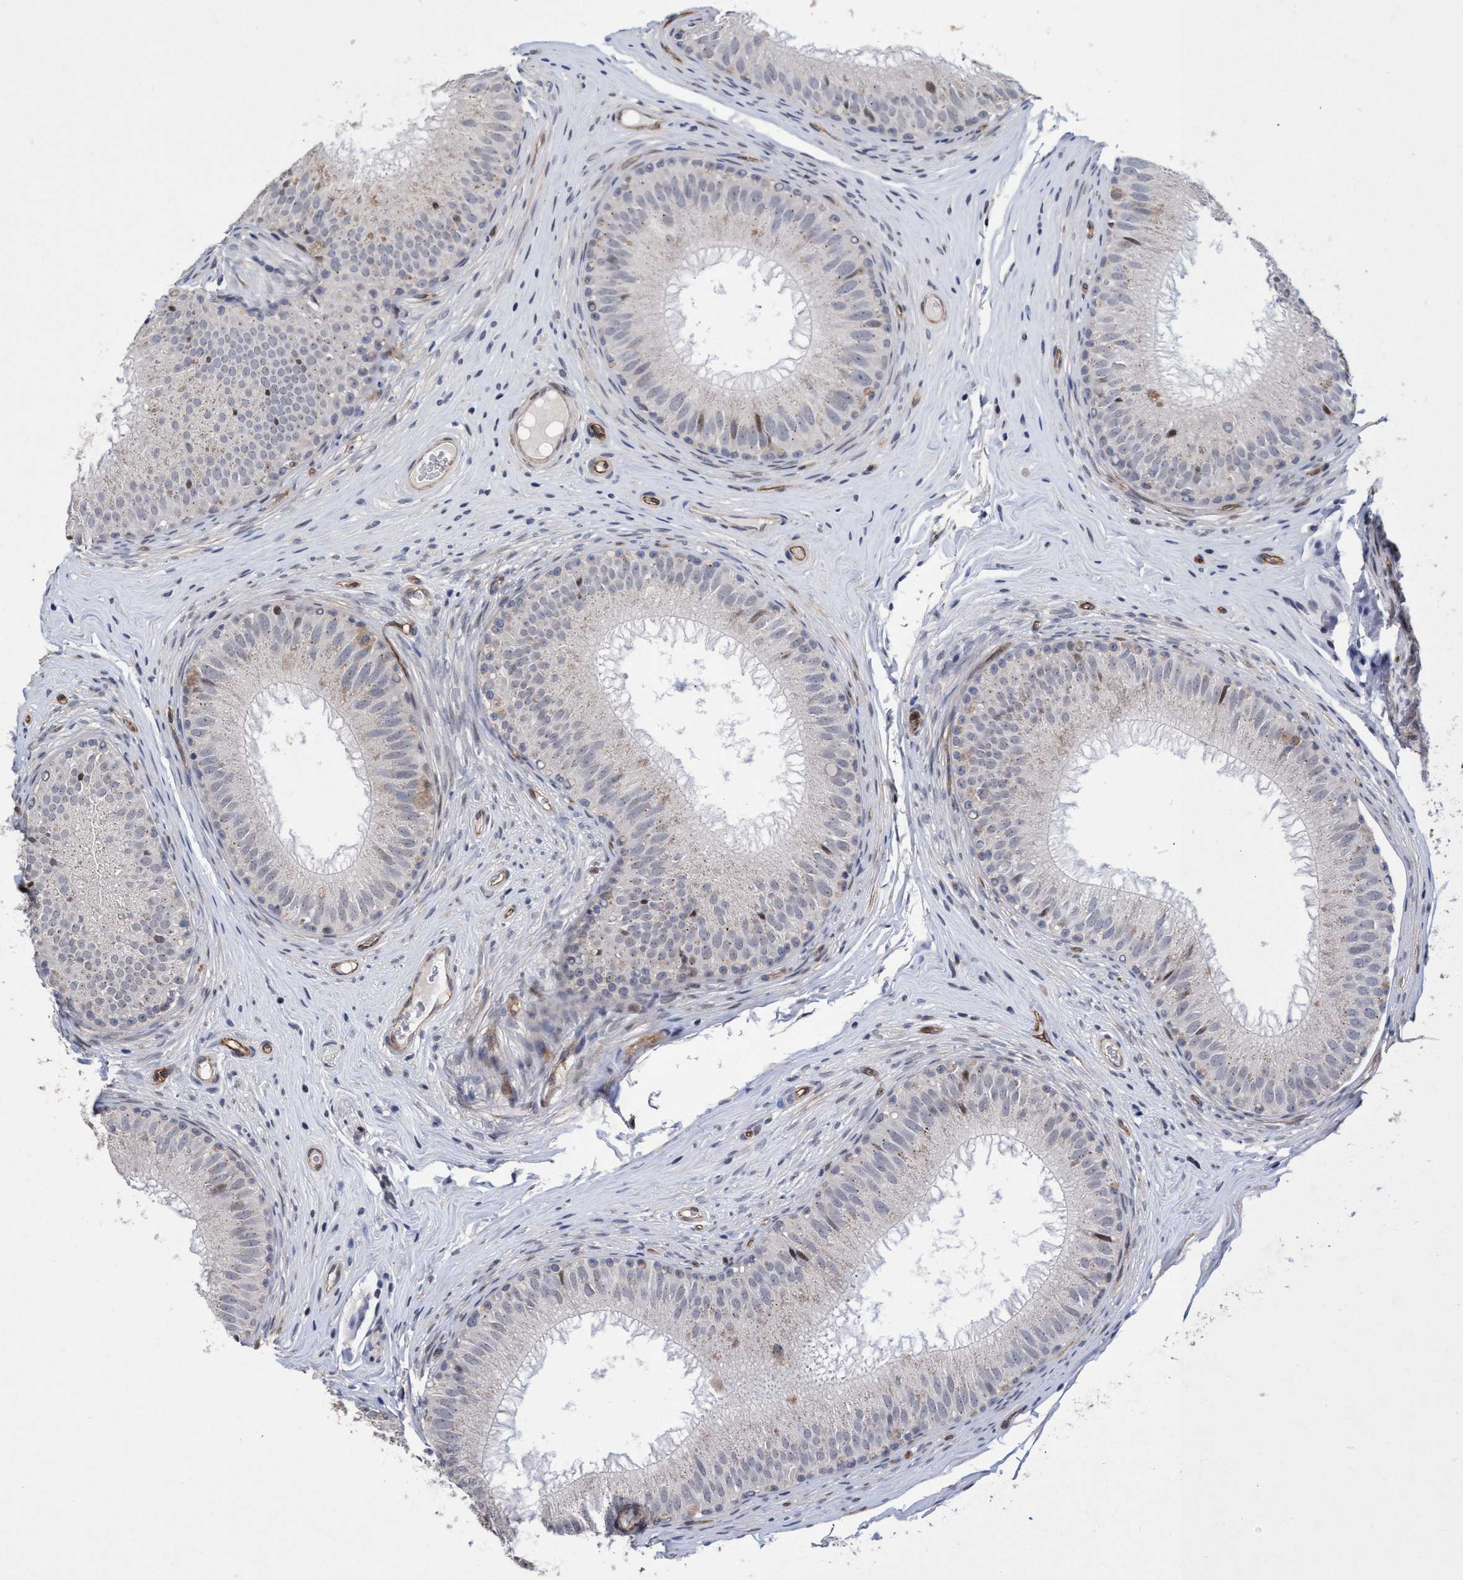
{"staining": {"intensity": "weak", "quantity": "<25%", "location": "cytoplasmic/membranous"}, "tissue": "epididymis", "cell_type": "Glandular cells", "image_type": "normal", "snomed": [{"axis": "morphology", "description": "Normal tissue, NOS"}, {"axis": "topography", "description": "Epididymis"}], "caption": "DAB (3,3'-diaminobenzidine) immunohistochemical staining of normal epididymis shows no significant staining in glandular cells. The staining was performed using DAB to visualize the protein expression in brown, while the nuclei were stained in blue with hematoxylin (Magnification: 20x).", "gene": "ZNF750", "patient": {"sex": "male", "age": 32}}